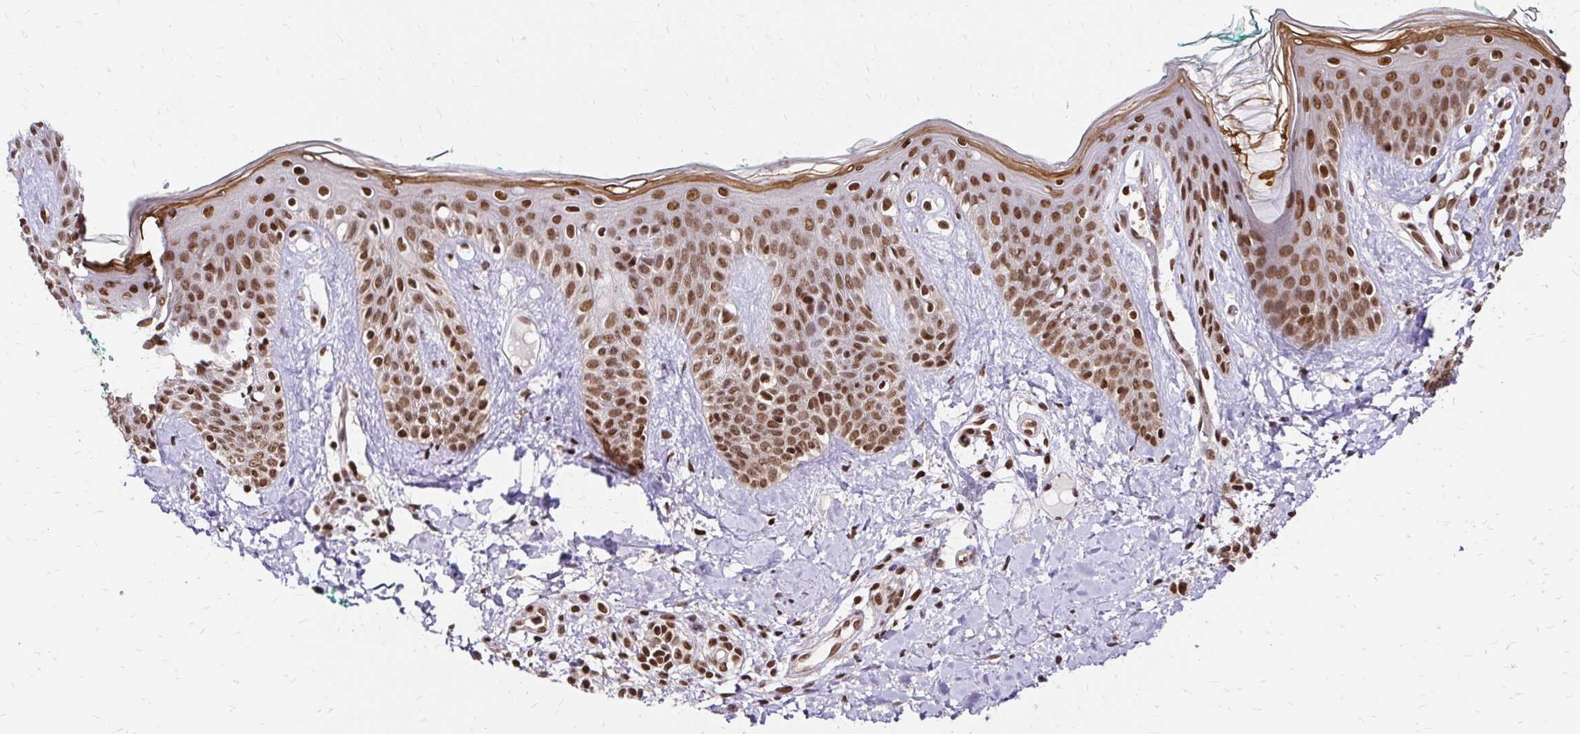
{"staining": {"intensity": "strong", "quantity": ">75%", "location": "nuclear"}, "tissue": "skin", "cell_type": "Fibroblasts", "image_type": "normal", "snomed": [{"axis": "morphology", "description": "Normal tissue, NOS"}, {"axis": "topography", "description": "Skin"}], "caption": "Human skin stained with a brown dye displays strong nuclear positive positivity in approximately >75% of fibroblasts.", "gene": "GLYR1", "patient": {"sex": "male", "age": 16}}